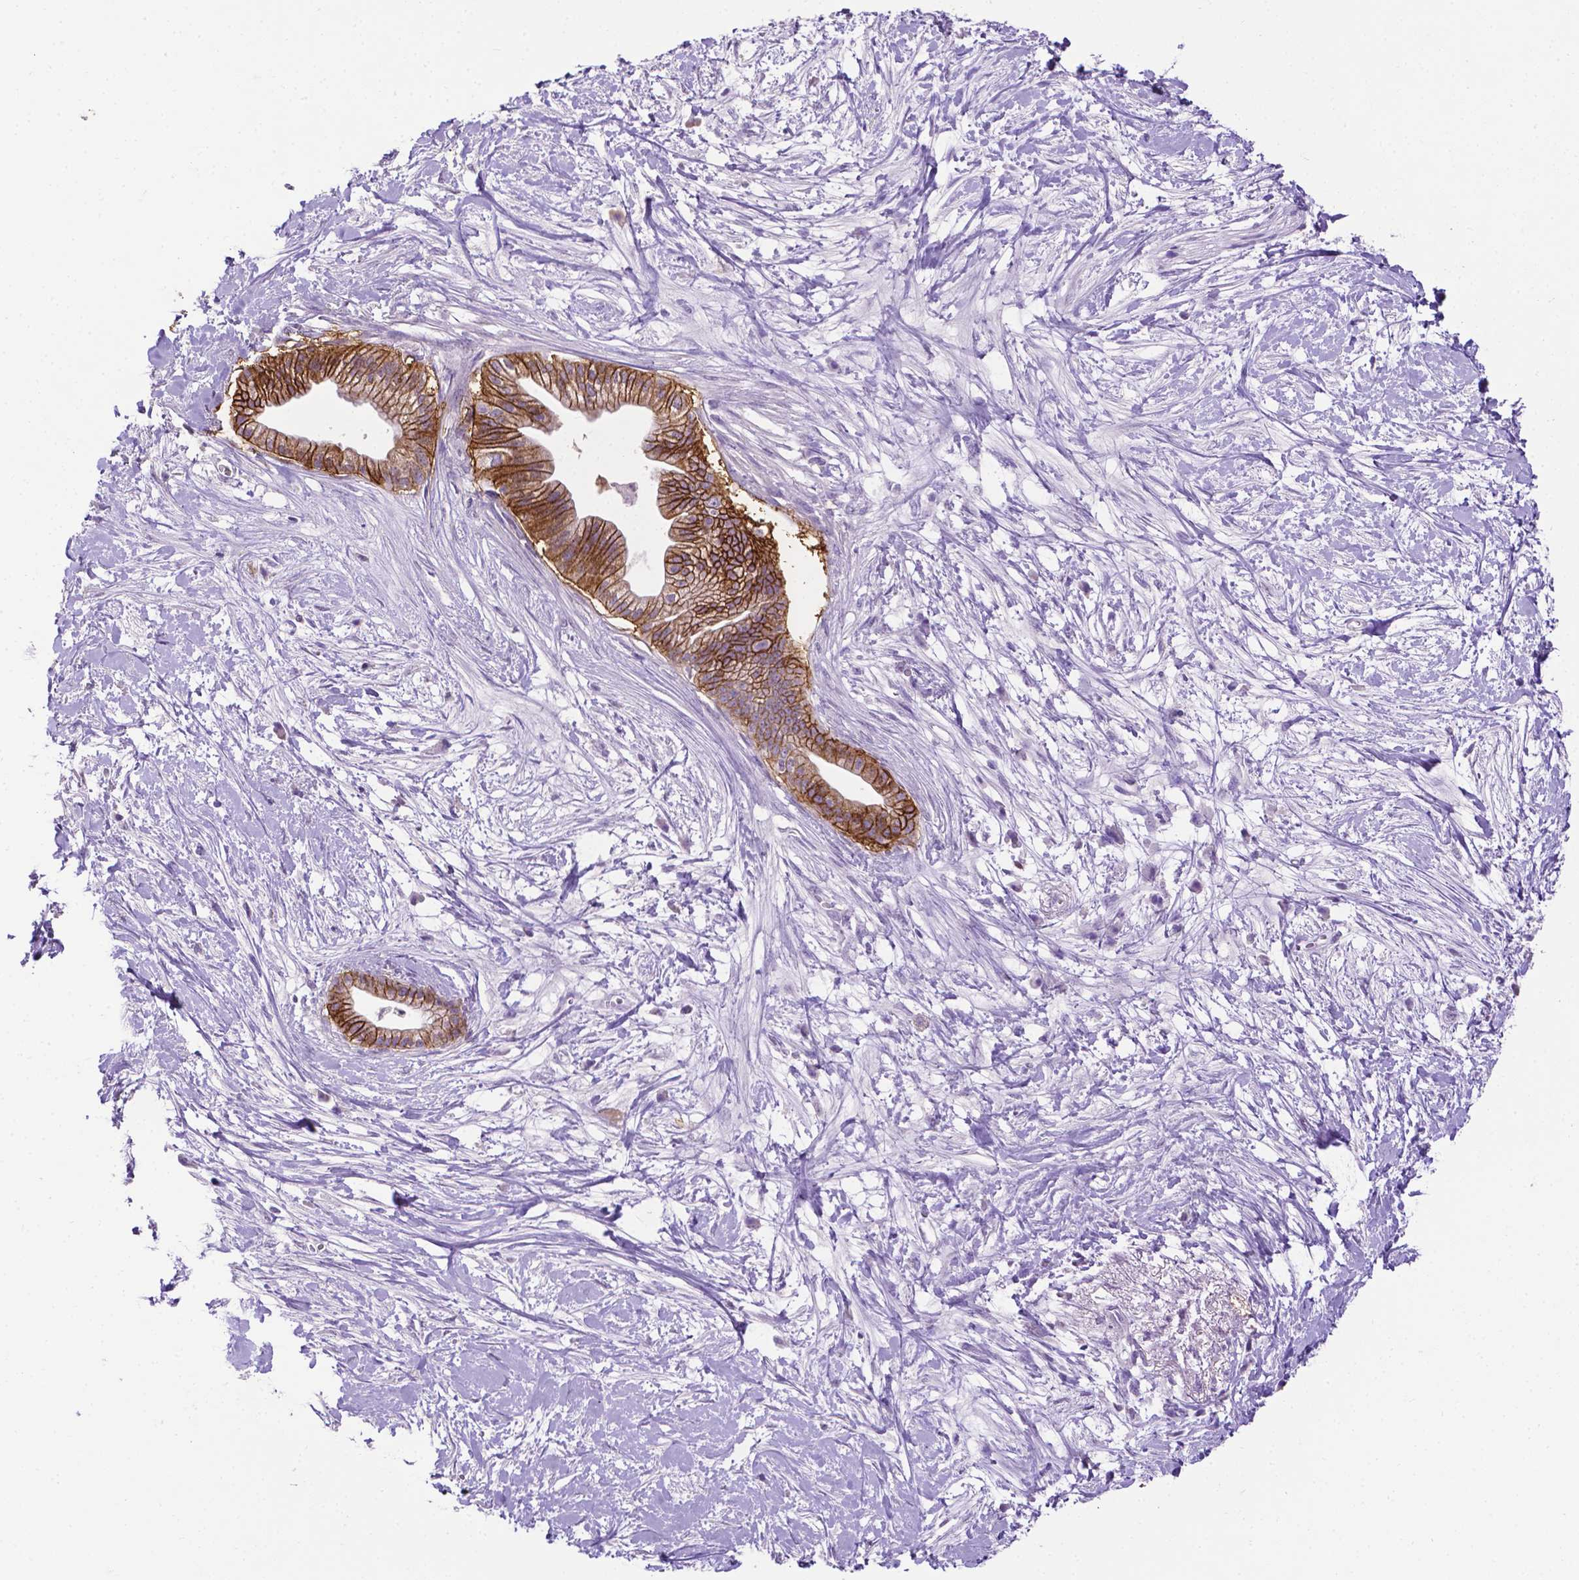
{"staining": {"intensity": "strong", "quantity": ">75%", "location": "cytoplasmic/membranous"}, "tissue": "pancreatic cancer", "cell_type": "Tumor cells", "image_type": "cancer", "snomed": [{"axis": "morphology", "description": "Normal tissue, NOS"}, {"axis": "morphology", "description": "Adenocarcinoma, NOS"}, {"axis": "topography", "description": "Lymph node"}, {"axis": "topography", "description": "Pancreas"}], "caption": "The histopathology image demonstrates a brown stain indicating the presence of a protein in the cytoplasmic/membranous of tumor cells in pancreatic cancer (adenocarcinoma).", "gene": "TACSTD2", "patient": {"sex": "female", "age": 58}}